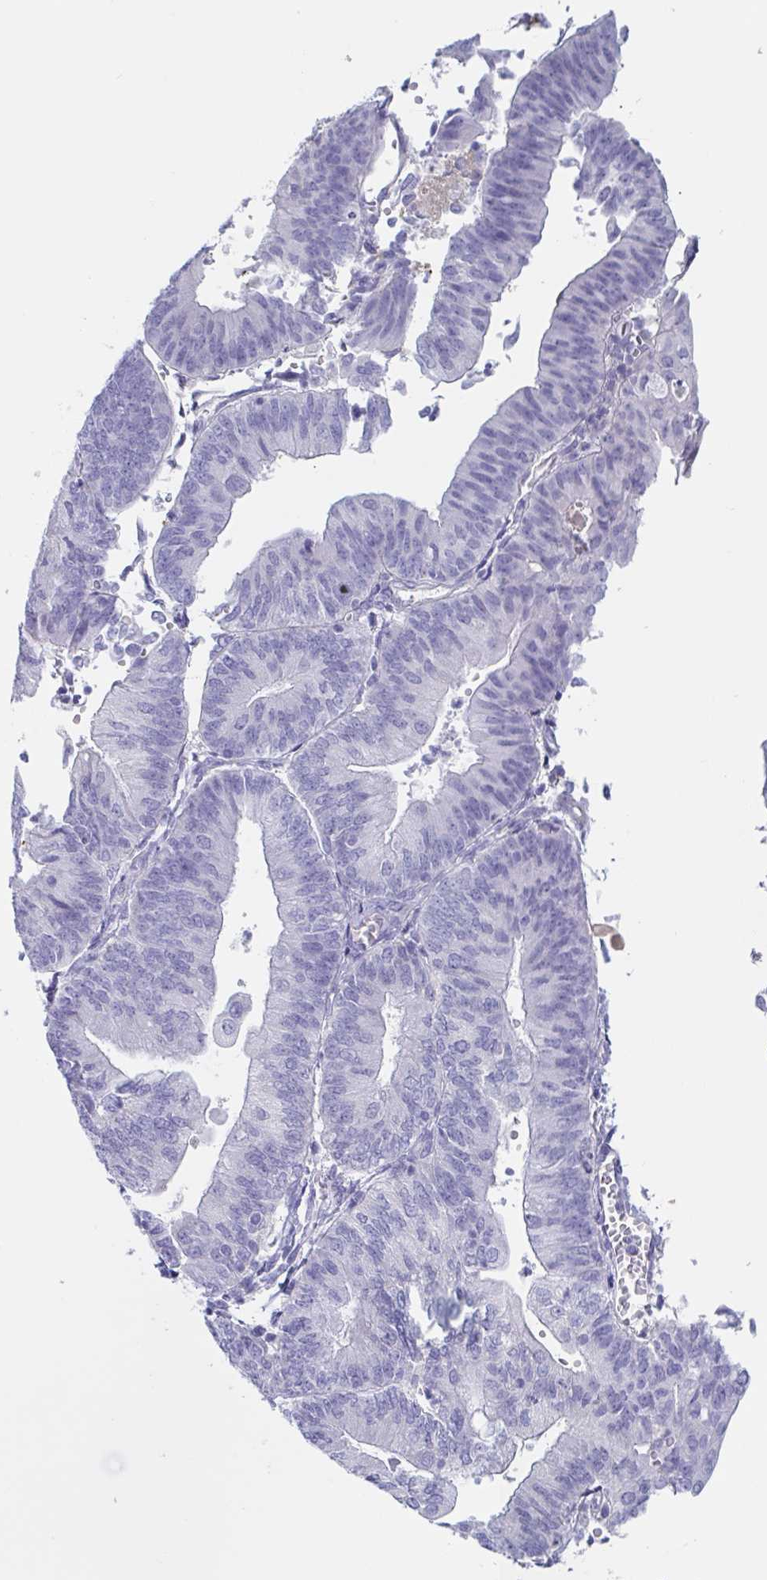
{"staining": {"intensity": "negative", "quantity": "none", "location": "none"}, "tissue": "endometrial cancer", "cell_type": "Tumor cells", "image_type": "cancer", "snomed": [{"axis": "morphology", "description": "Adenocarcinoma, NOS"}, {"axis": "topography", "description": "Endometrium"}], "caption": "This is an immunohistochemistry (IHC) image of endometrial cancer (adenocarcinoma). There is no expression in tumor cells.", "gene": "DPEP3", "patient": {"sex": "female", "age": 65}}